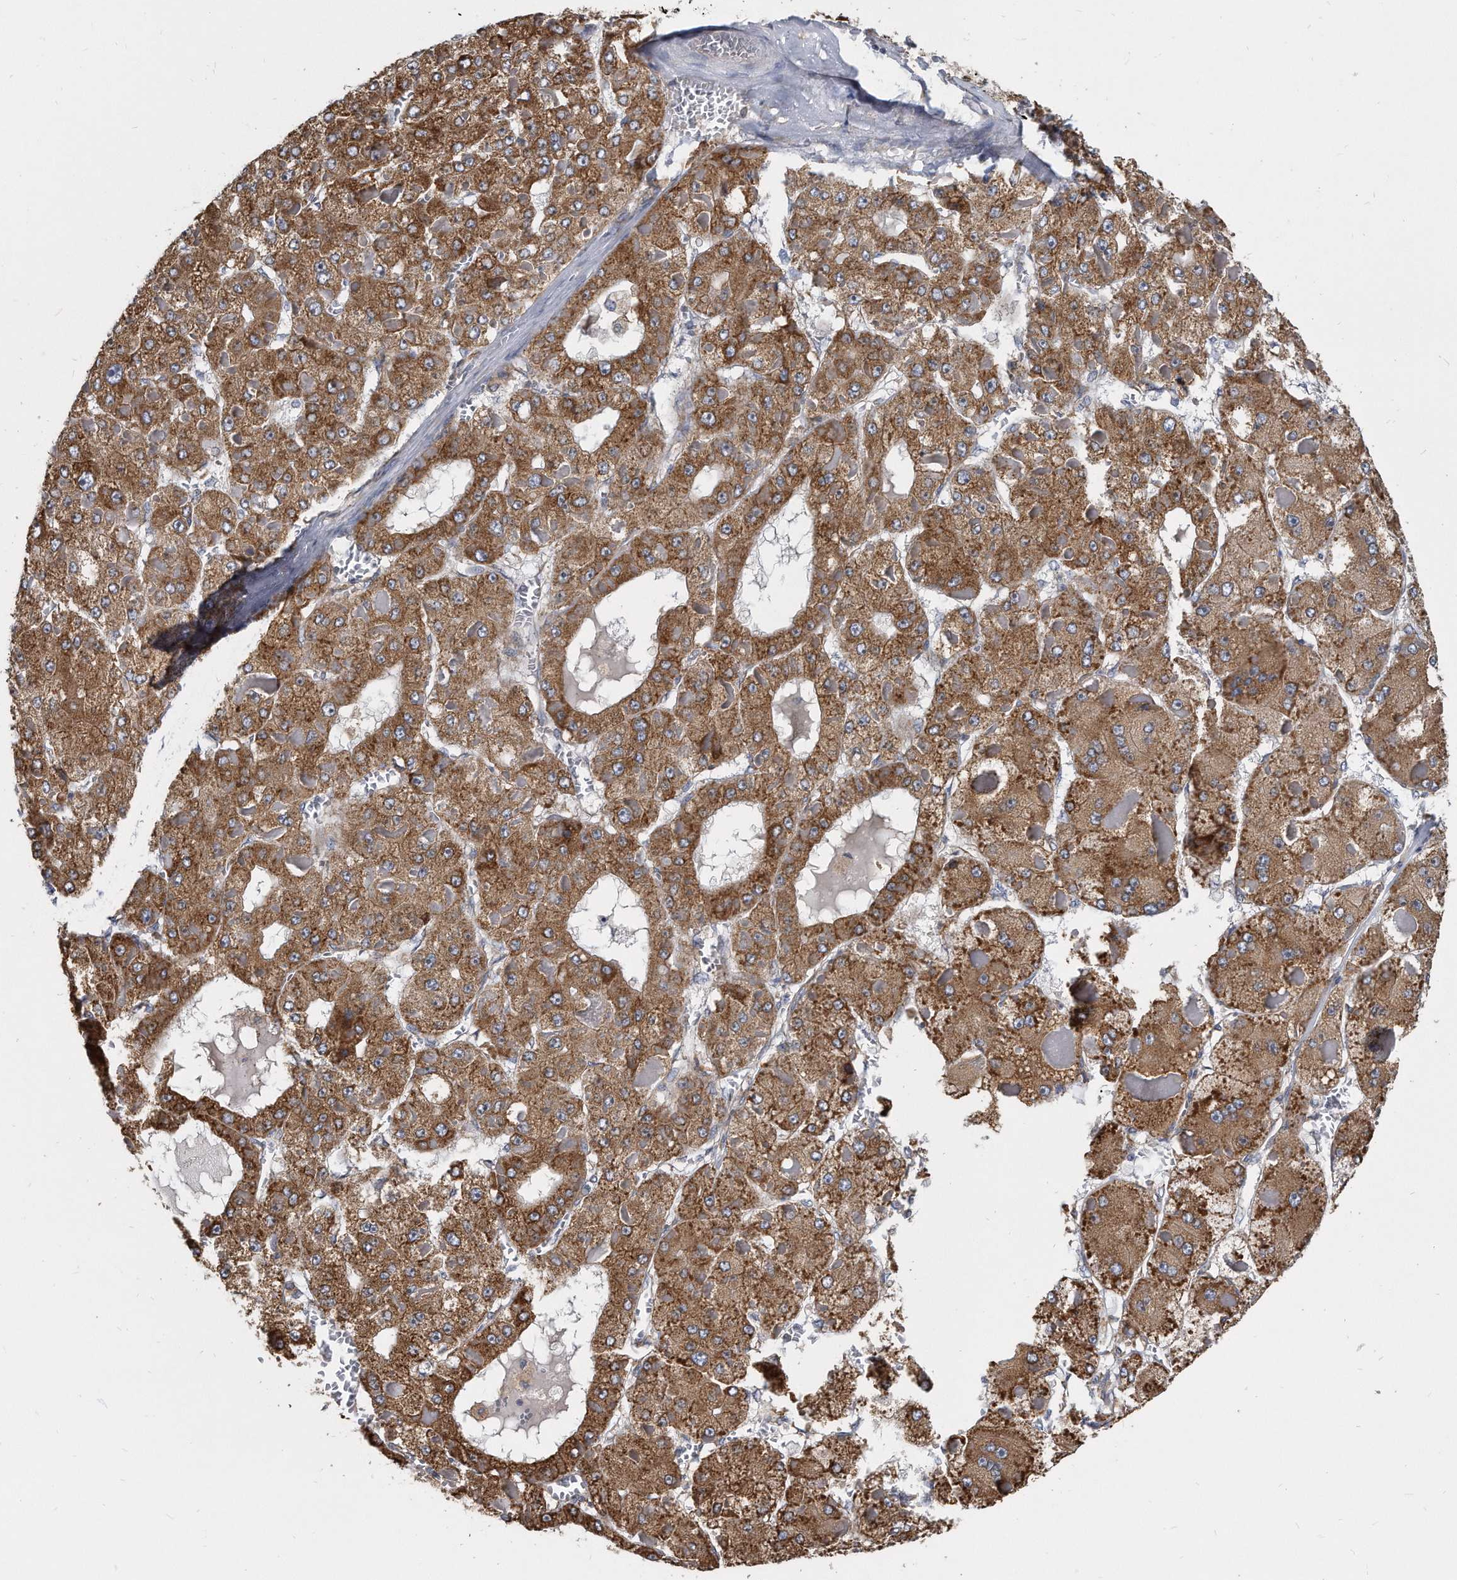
{"staining": {"intensity": "strong", "quantity": ">75%", "location": "cytoplasmic/membranous"}, "tissue": "liver cancer", "cell_type": "Tumor cells", "image_type": "cancer", "snomed": [{"axis": "morphology", "description": "Carcinoma, Hepatocellular, NOS"}, {"axis": "topography", "description": "Liver"}], "caption": "Protein staining by immunohistochemistry (IHC) reveals strong cytoplasmic/membranous positivity in approximately >75% of tumor cells in liver cancer (hepatocellular carcinoma).", "gene": "CCDC47", "patient": {"sex": "female", "age": 73}}